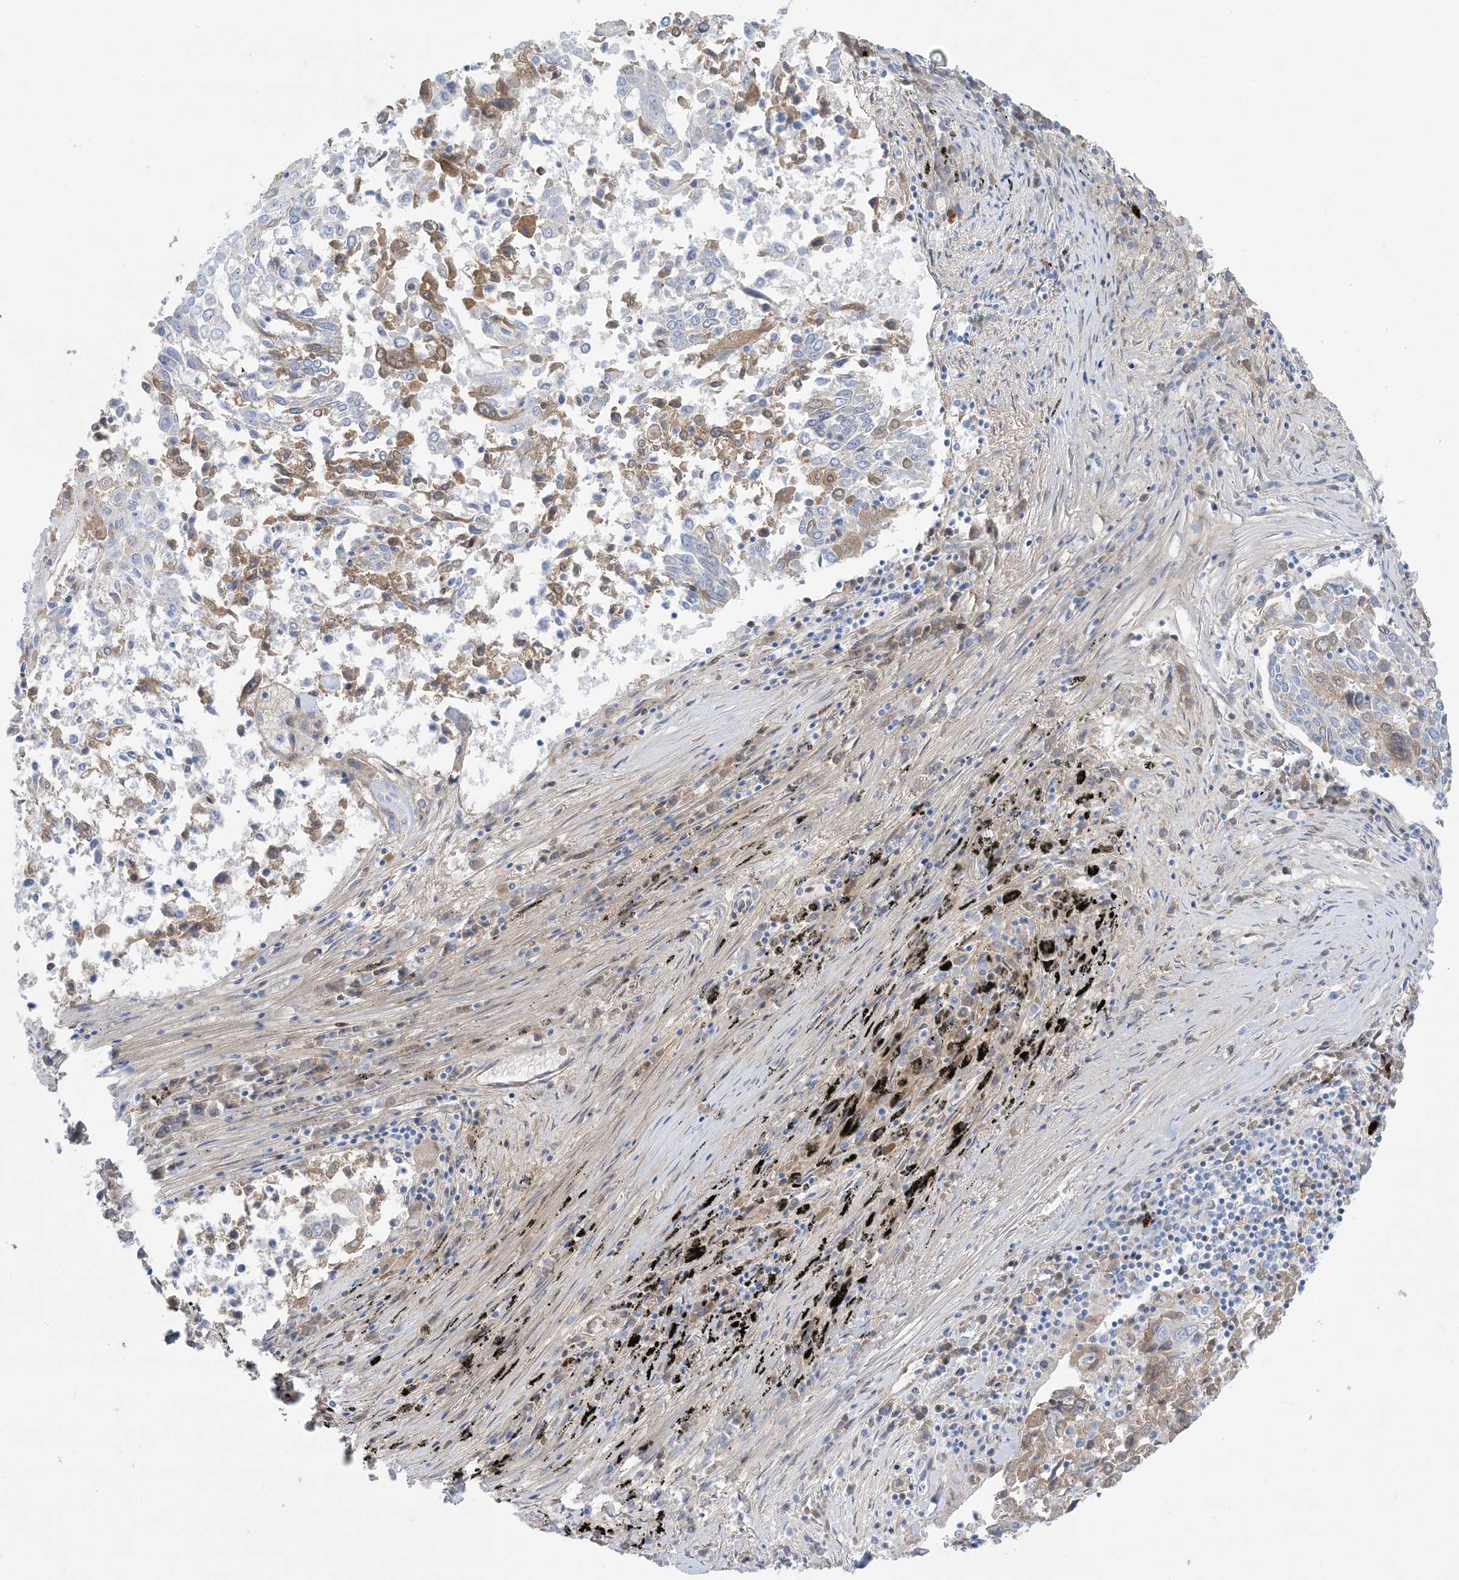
{"staining": {"intensity": "weak", "quantity": "<25%", "location": "cytoplasmic/membranous"}, "tissue": "lung cancer", "cell_type": "Tumor cells", "image_type": "cancer", "snomed": [{"axis": "morphology", "description": "Squamous cell carcinoma, NOS"}, {"axis": "topography", "description": "Lung"}], "caption": "DAB (3,3'-diaminobenzidine) immunohistochemical staining of squamous cell carcinoma (lung) exhibits no significant positivity in tumor cells.", "gene": "ATP11C", "patient": {"sex": "male", "age": 65}}